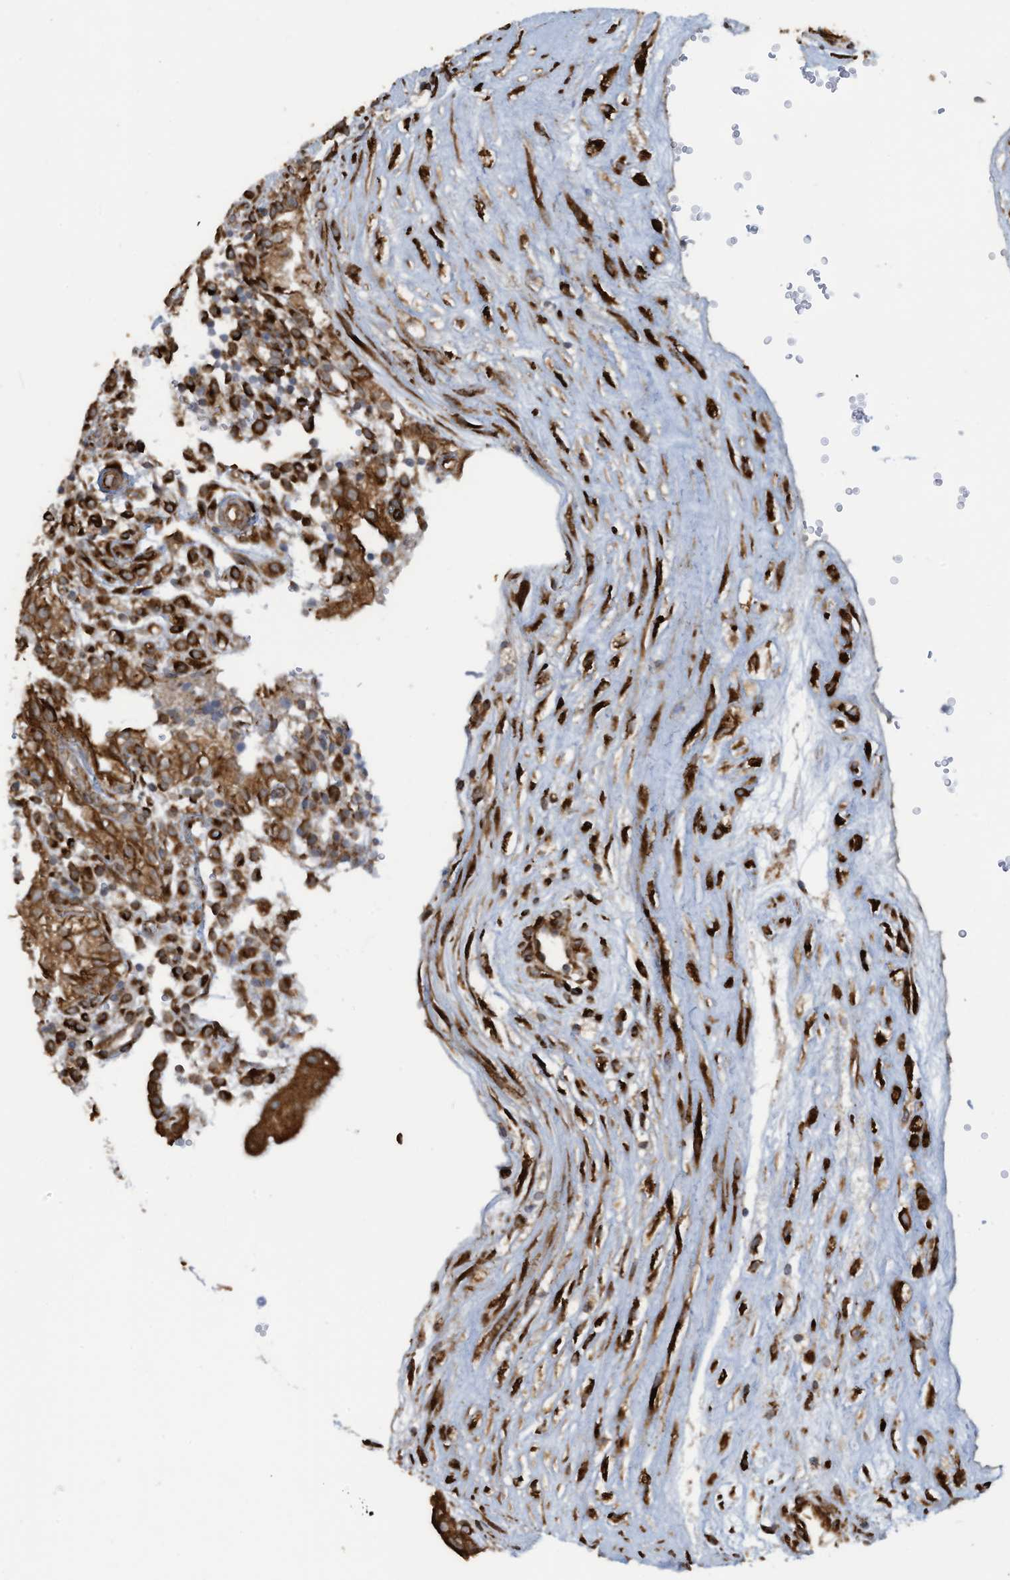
{"staining": {"intensity": "strong", "quantity": ">75%", "location": "cytoplasmic/membranous"}, "tissue": "placenta", "cell_type": "Decidual cells", "image_type": "normal", "snomed": [{"axis": "morphology", "description": "Normal tissue, NOS"}, {"axis": "topography", "description": "Placenta"}], "caption": "There is high levels of strong cytoplasmic/membranous expression in decidual cells of benign placenta, as demonstrated by immunohistochemical staining (brown color).", "gene": "ZBTB45", "patient": {"sex": "female", "age": 18}}